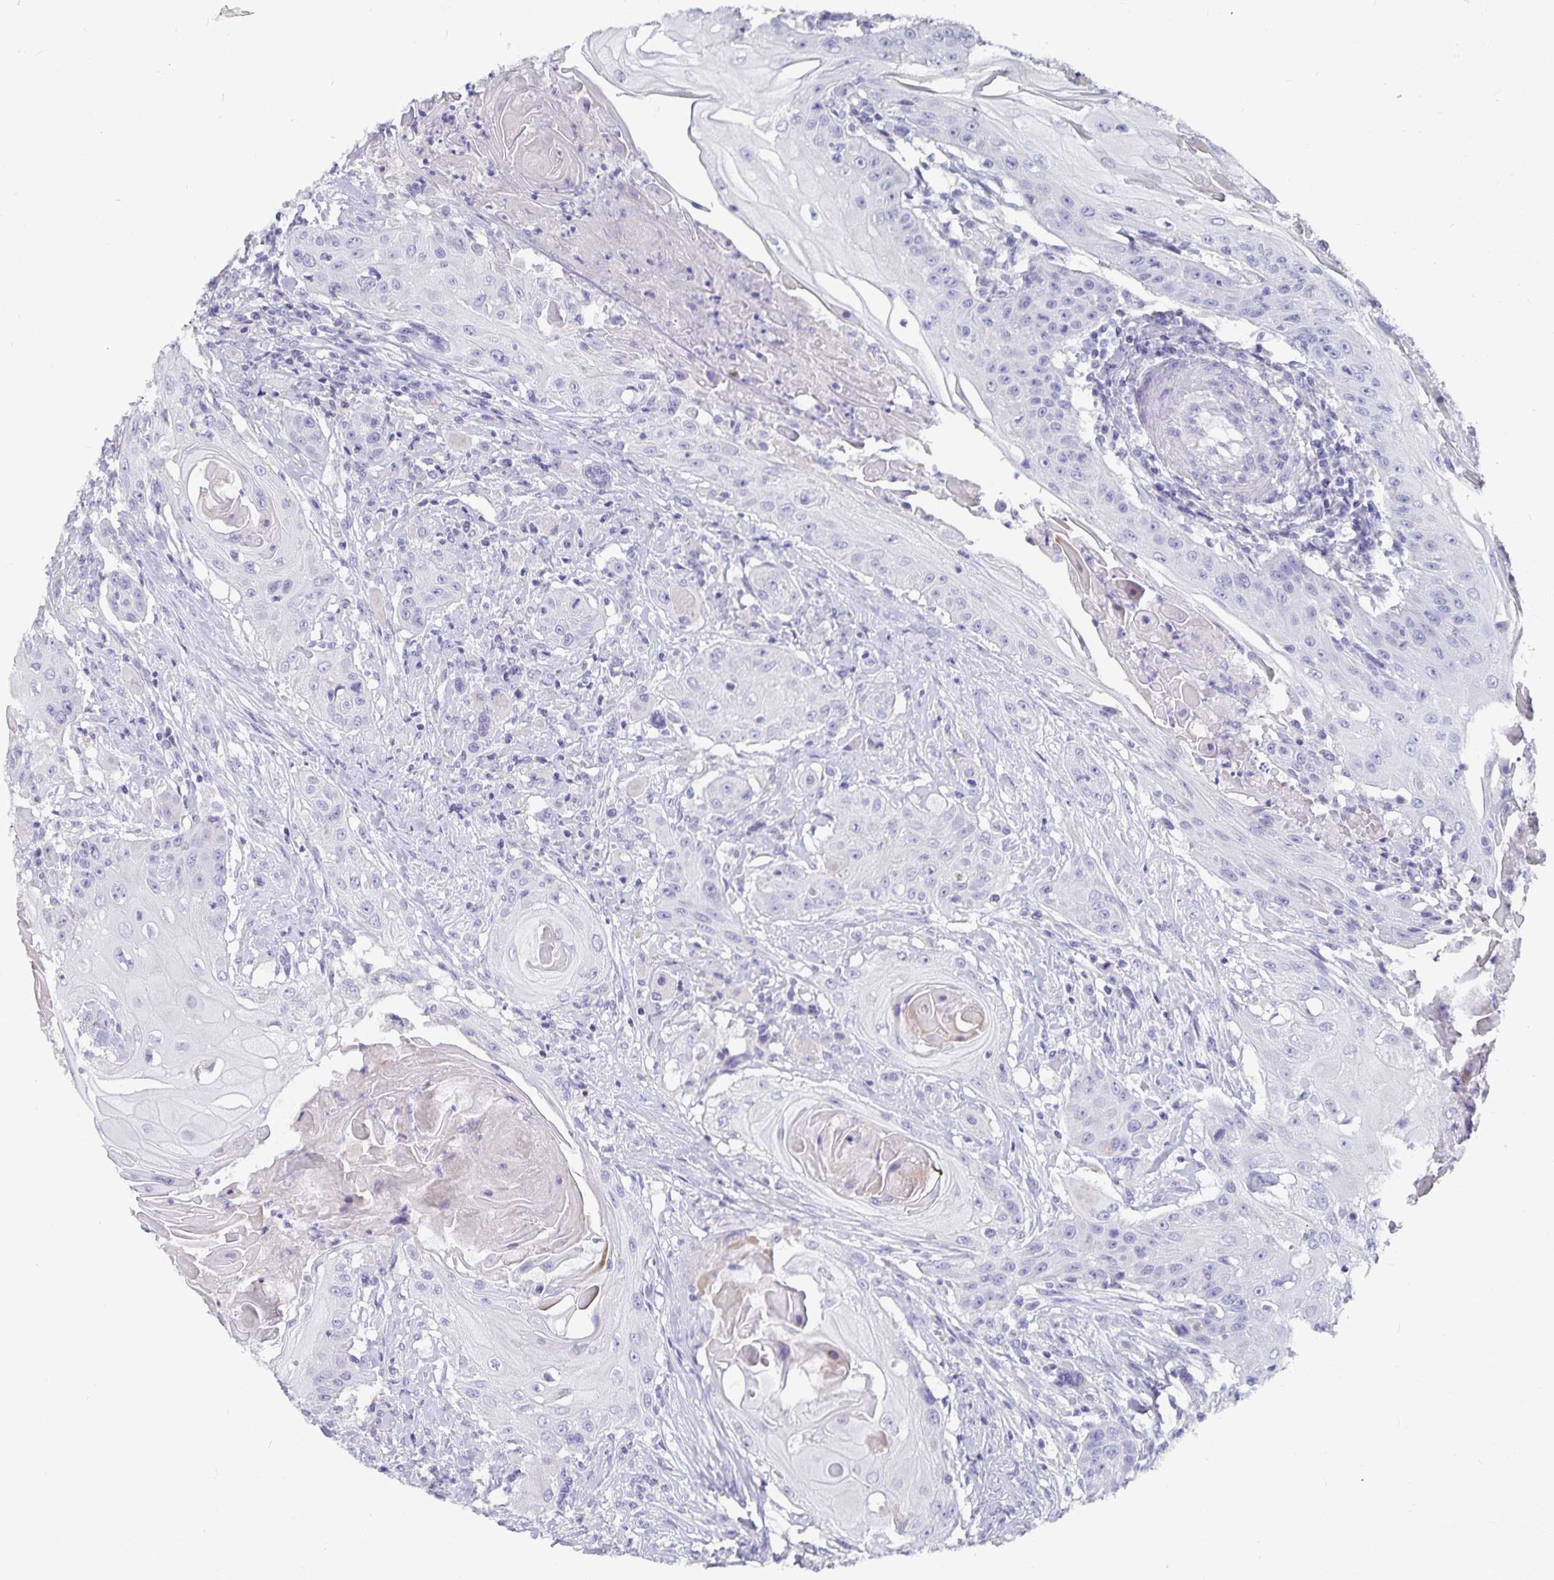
{"staining": {"intensity": "negative", "quantity": "none", "location": "none"}, "tissue": "head and neck cancer", "cell_type": "Tumor cells", "image_type": "cancer", "snomed": [{"axis": "morphology", "description": "Squamous cell carcinoma, NOS"}, {"axis": "topography", "description": "Oral tissue"}, {"axis": "topography", "description": "Head-Neck"}, {"axis": "topography", "description": "Neck, NOS"}], "caption": "Immunohistochemical staining of human head and neck squamous cell carcinoma exhibits no significant staining in tumor cells.", "gene": "CFAP69", "patient": {"sex": "female", "age": 55}}